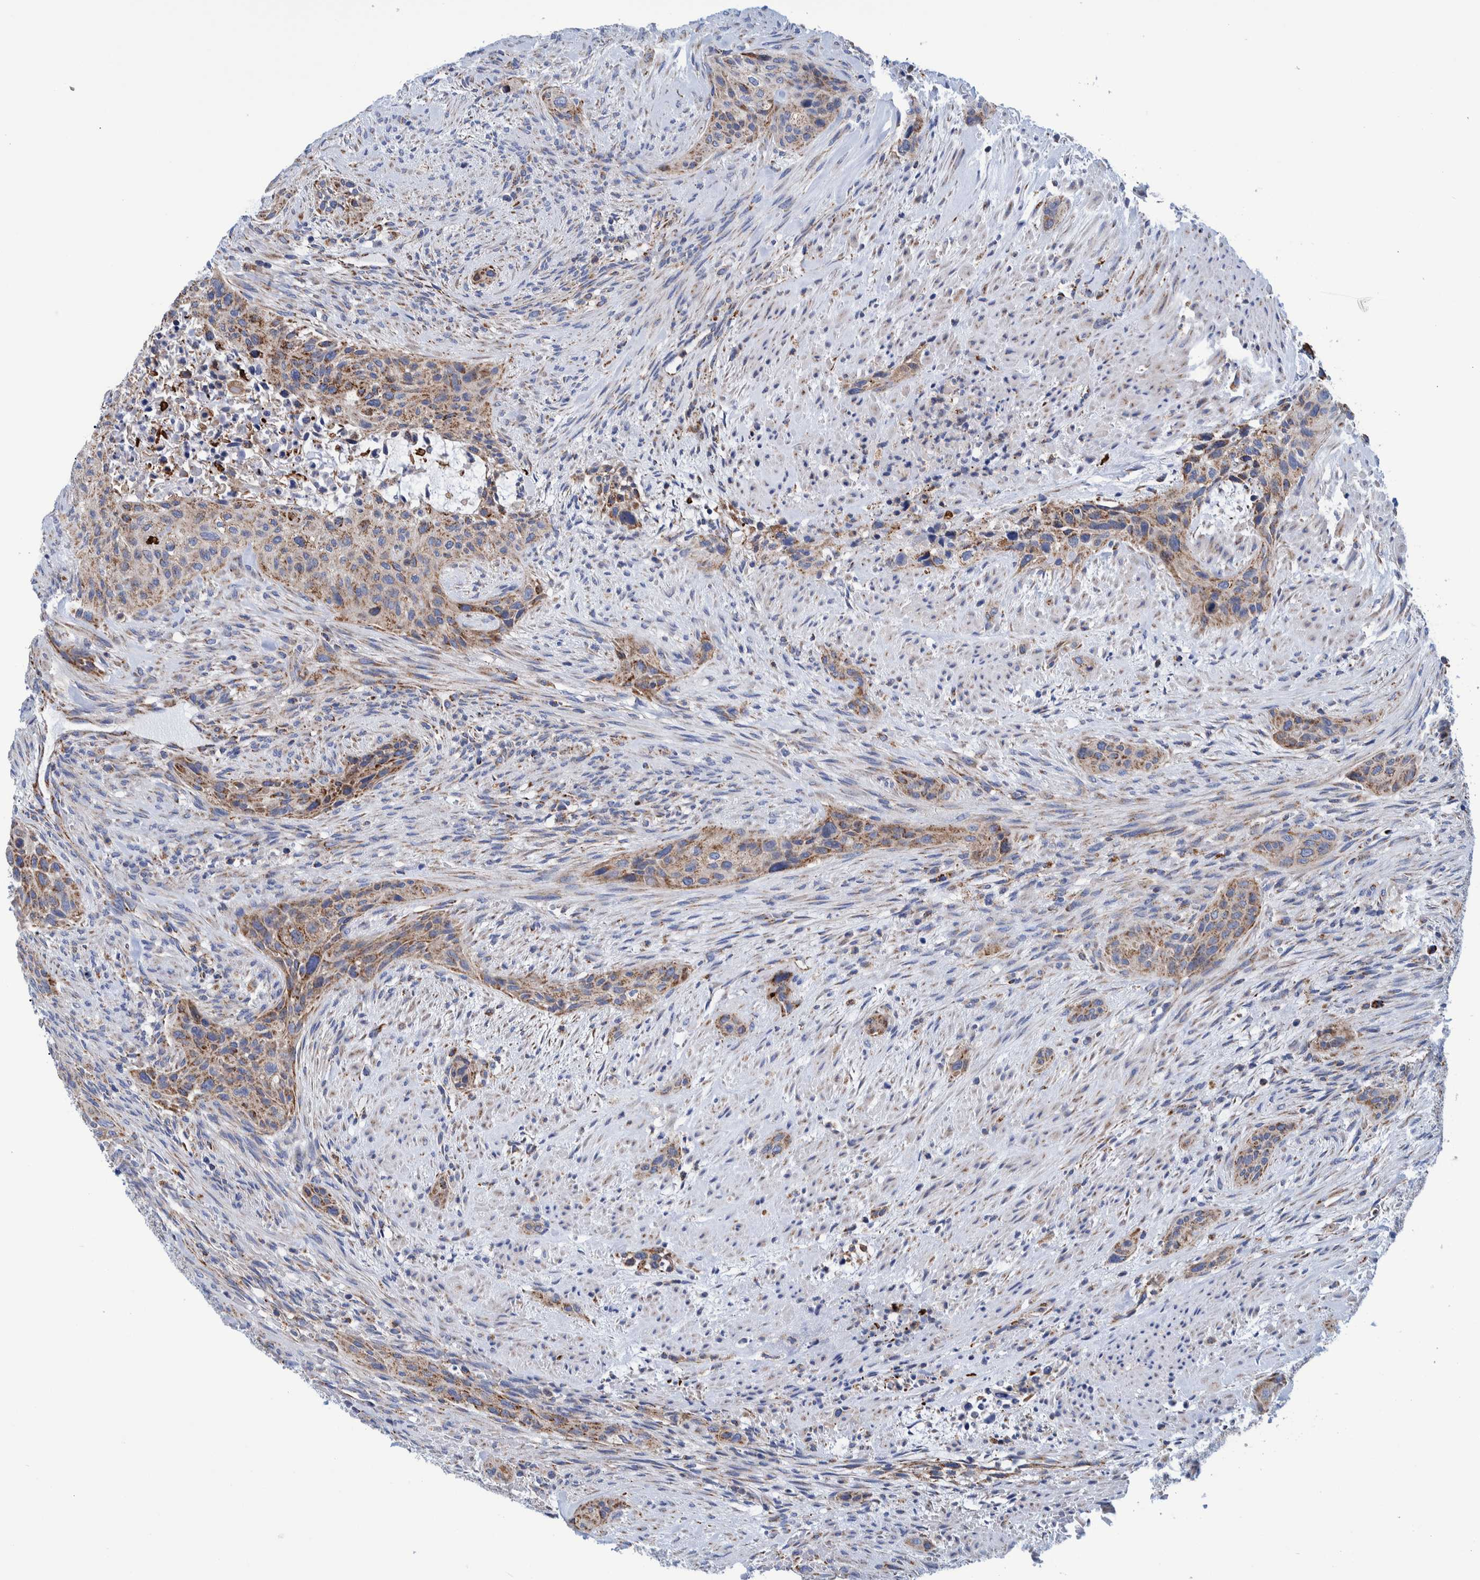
{"staining": {"intensity": "moderate", "quantity": ">75%", "location": "cytoplasmic/membranous"}, "tissue": "urothelial cancer", "cell_type": "Tumor cells", "image_type": "cancer", "snomed": [{"axis": "morphology", "description": "Urothelial carcinoma, High grade"}, {"axis": "topography", "description": "Urinary bladder"}], "caption": "A high-resolution histopathology image shows immunohistochemistry (IHC) staining of urothelial cancer, which shows moderate cytoplasmic/membranous expression in about >75% of tumor cells.", "gene": "BZW2", "patient": {"sex": "male", "age": 35}}